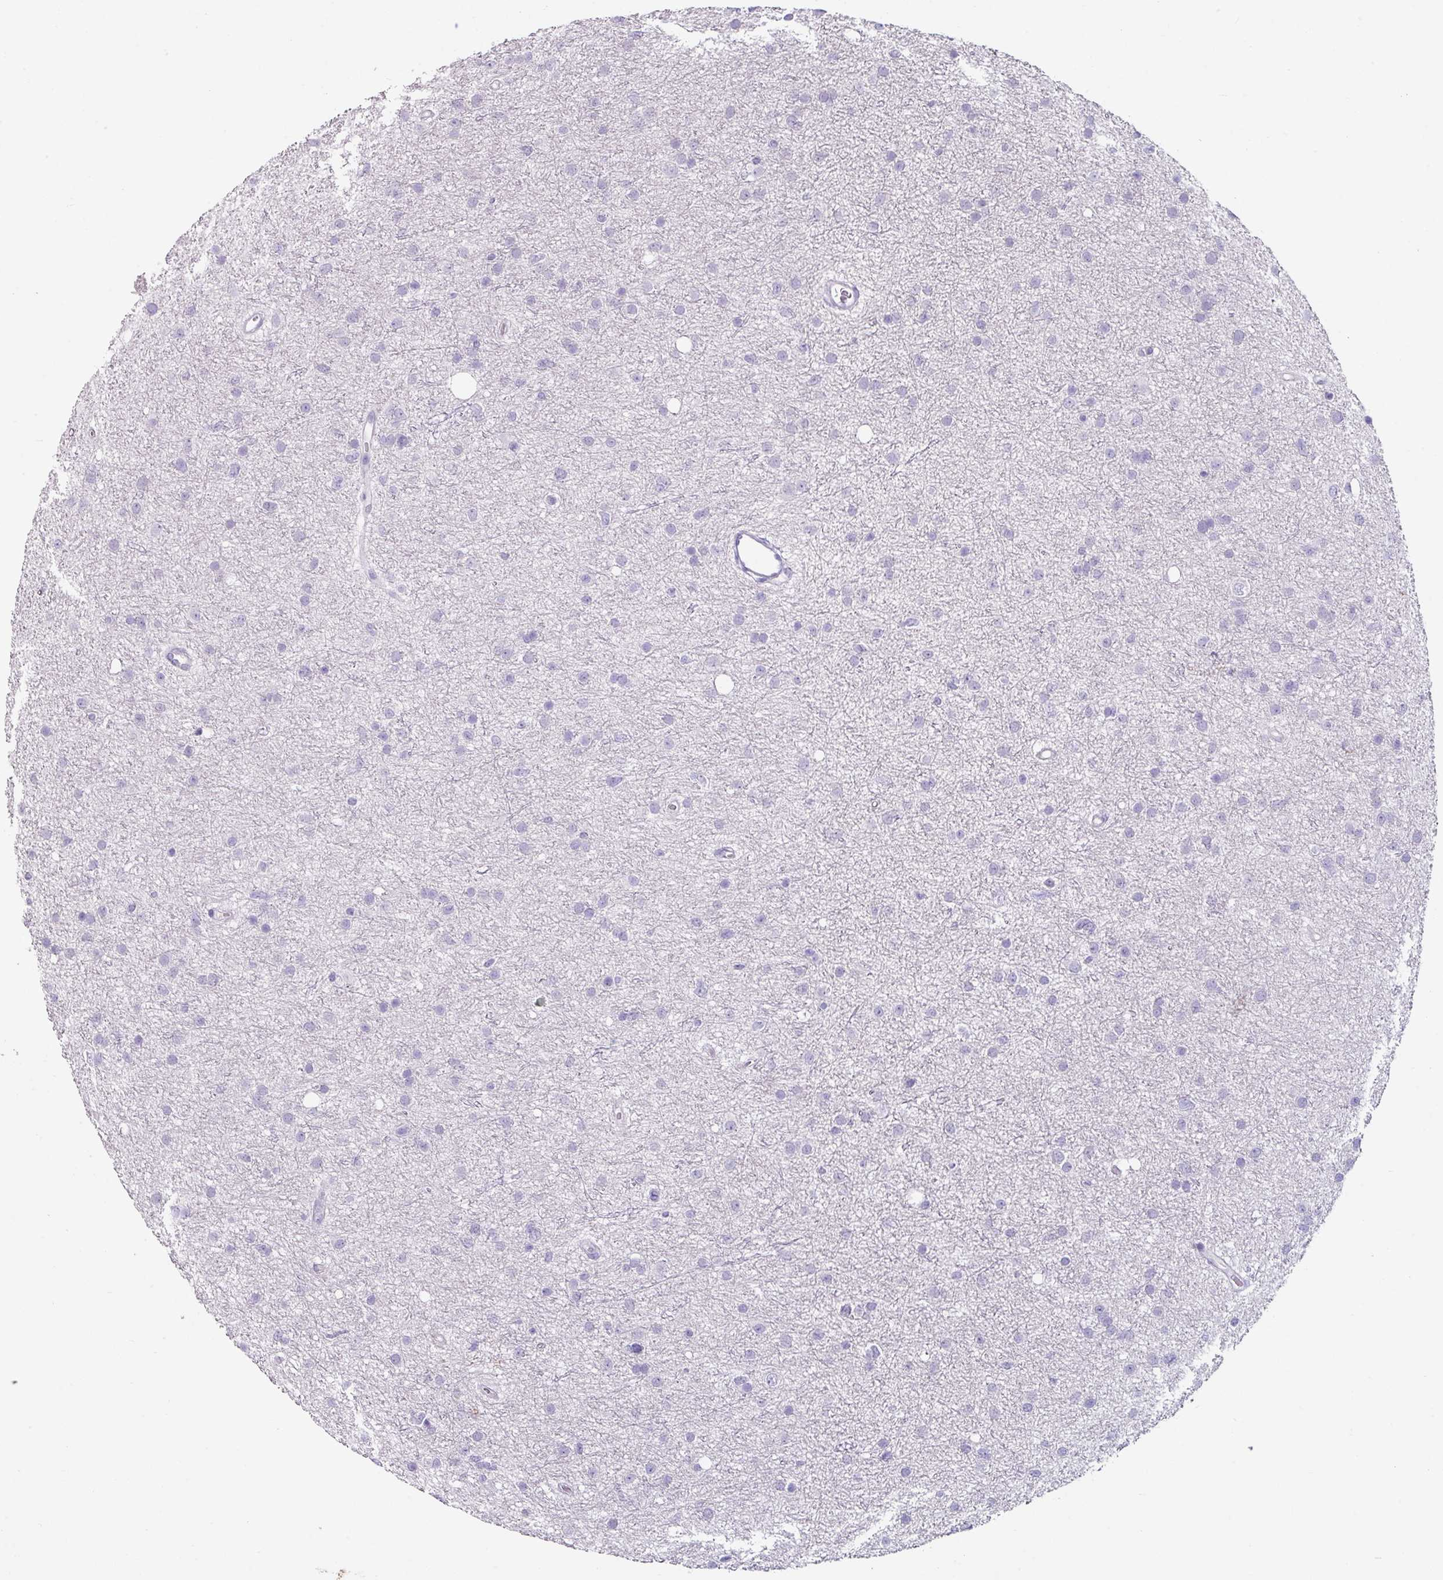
{"staining": {"intensity": "negative", "quantity": "none", "location": "none"}, "tissue": "glioma", "cell_type": "Tumor cells", "image_type": "cancer", "snomed": [{"axis": "morphology", "description": "Glioma, malignant, Low grade"}, {"axis": "topography", "description": "Cerebral cortex"}], "caption": "Human glioma stained for a protein using IHC displays no staining in tumor cells.", "gene": "TRA2A", "patient": {"sex": "female", "age": 39}}